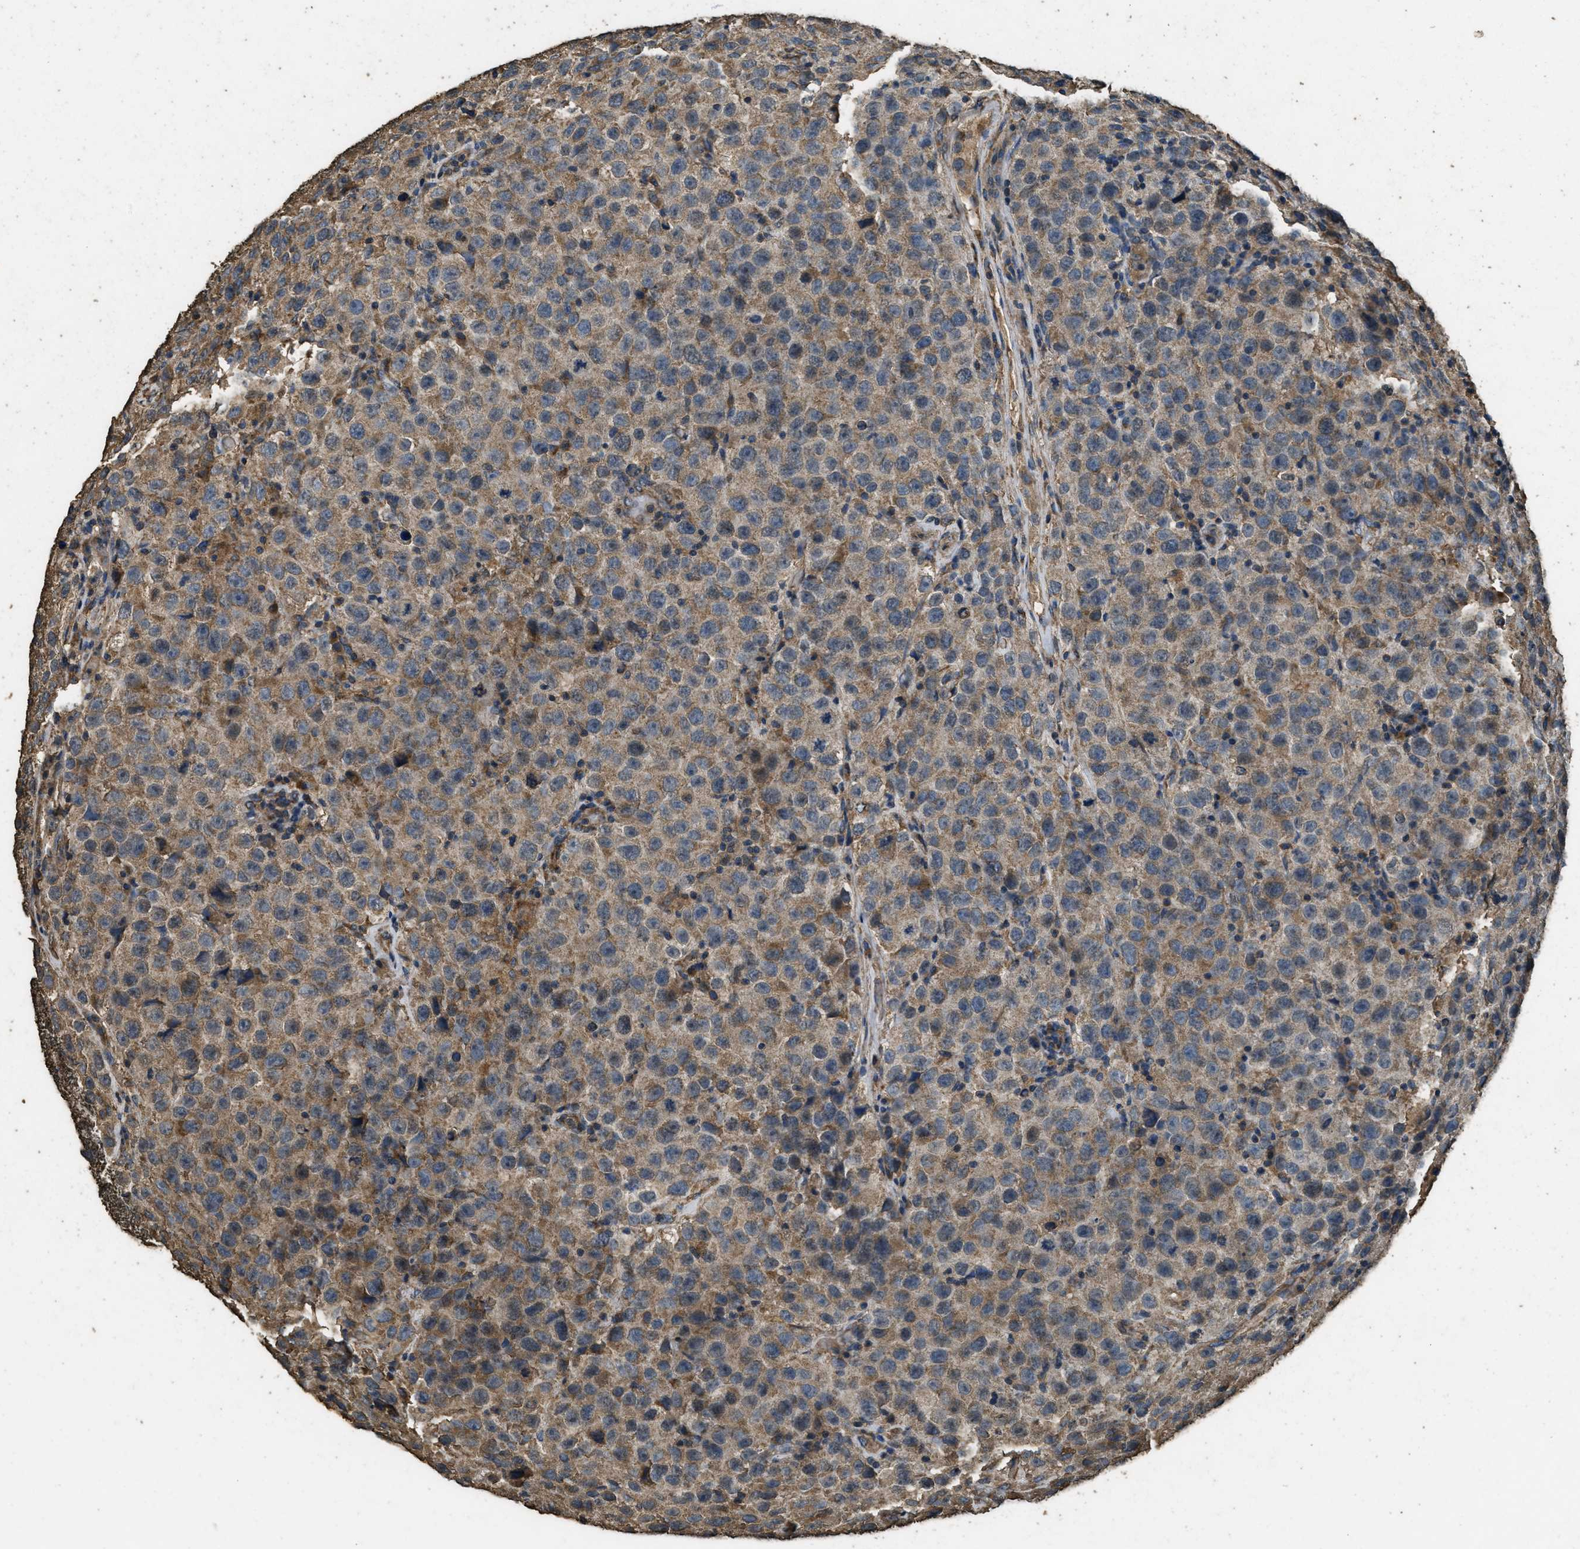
{"staining": {"intensity": "moderate", "quantity": ">75%", "location": "cytoplasmic/membranous"}, "tissue": "testis cancer", "cell_type": "Tumor cells", "image_type": "cancer", "snomed": [{"axis": "morphology", "description": "Seminoma, NOS"}, {"axis": "topography", "description": "Testis"}], "caption": "Tumor cells reveal medium levels of moderate cytoplasmic/membranous positivity in approximately >75% of cells in human seminoma (testis). The protein of interest is stained brown, and the nuclei are stained in blue (DAB IHC with brightfield microscopy, high magnification).", "gene": "CYRIA", "patient": {"sex": "male", "age": 52}}